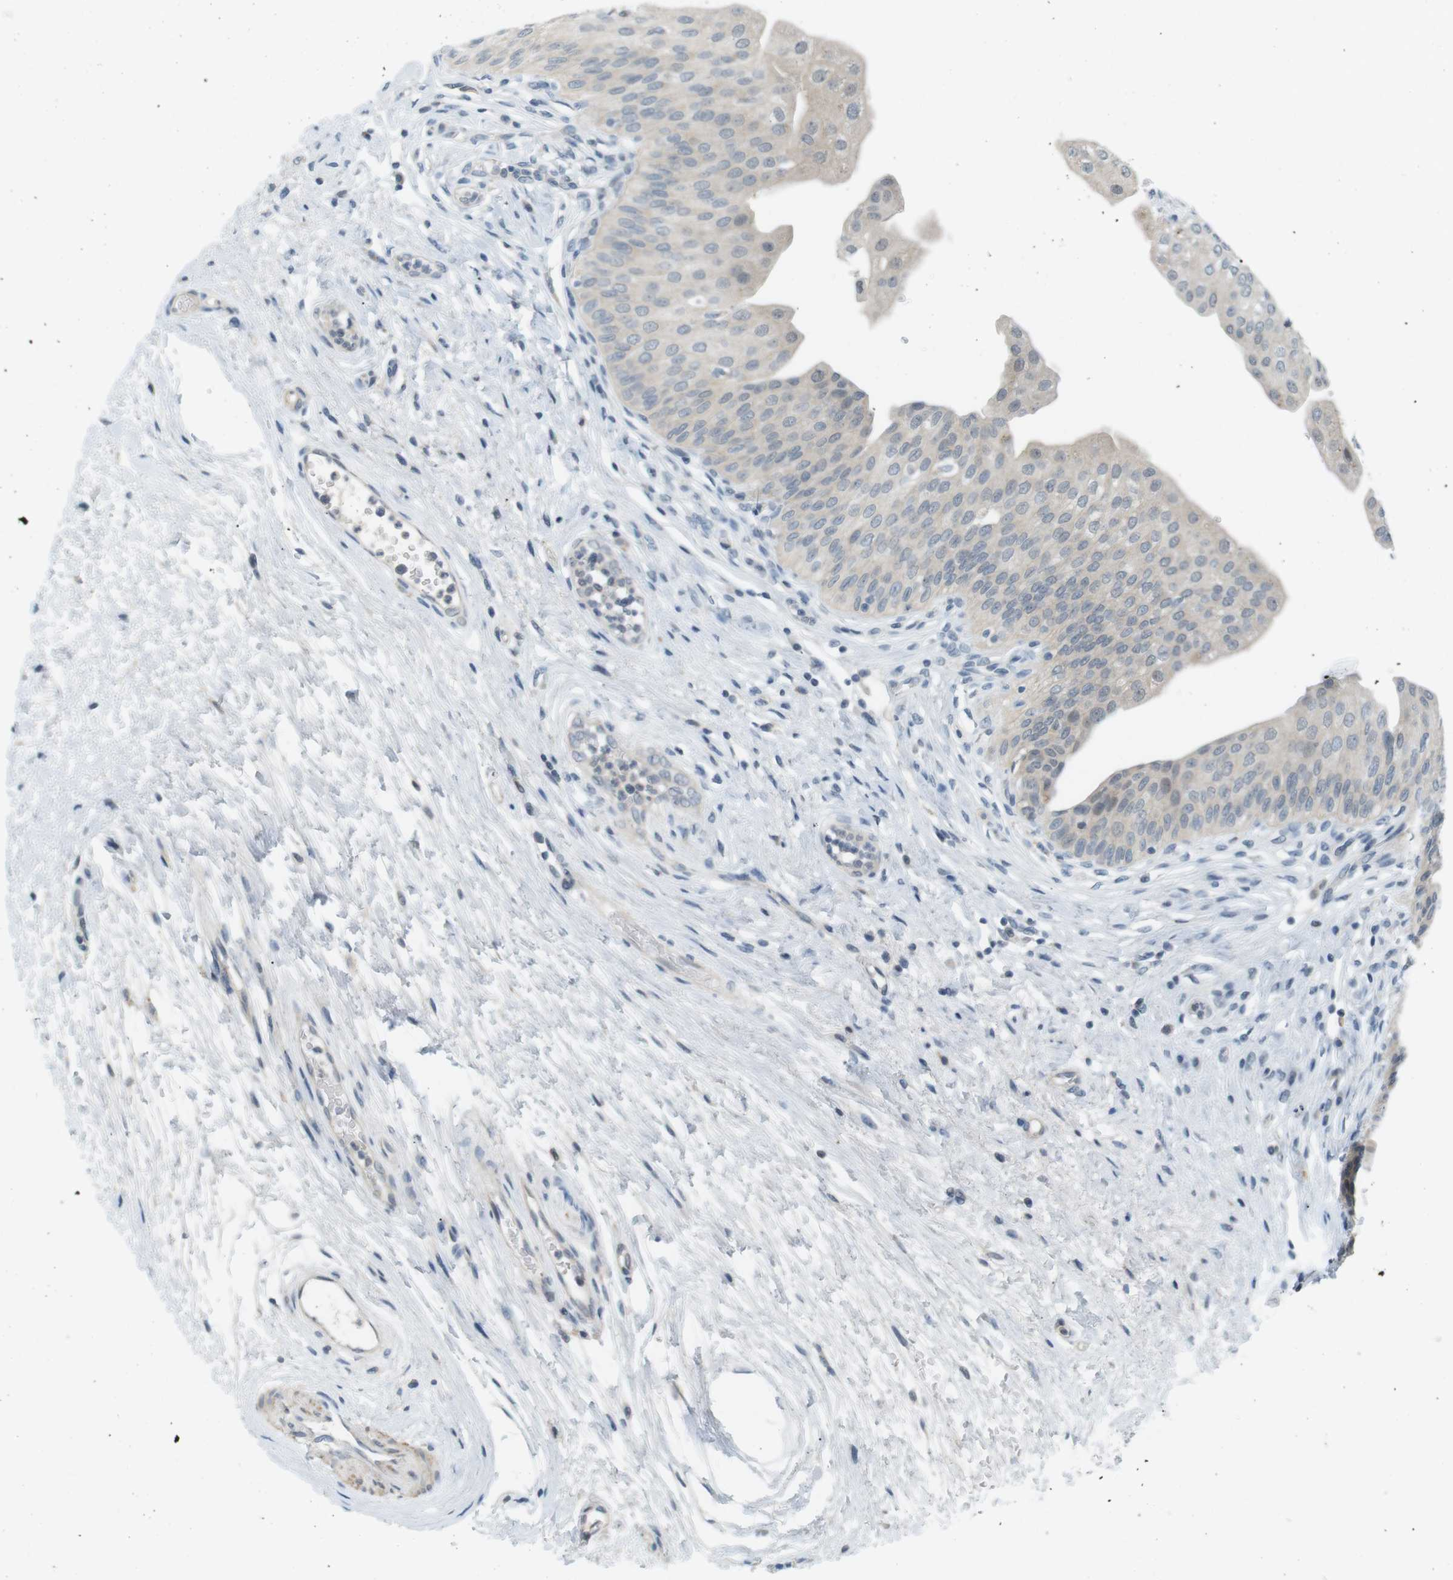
{"staining": {"intensity": "negative", "quantity": "none", "location": "none"}, "tissue": "urinary bladder", "cell_type": "Urothelial cells", "image_type": "normal", "snomed": [{"axis": "morphology", "description": "Normal tissue, NOS"}, {"axis": "topography", "description": "Urinary bladder"}], "caption": "This is an immunohistochemistry (IHC) histopathology image of normal urinary bladder. There is no positivity in urothelial cells.", "gene": "RTN3", "patient": {"sex": "male", "age": 46}}